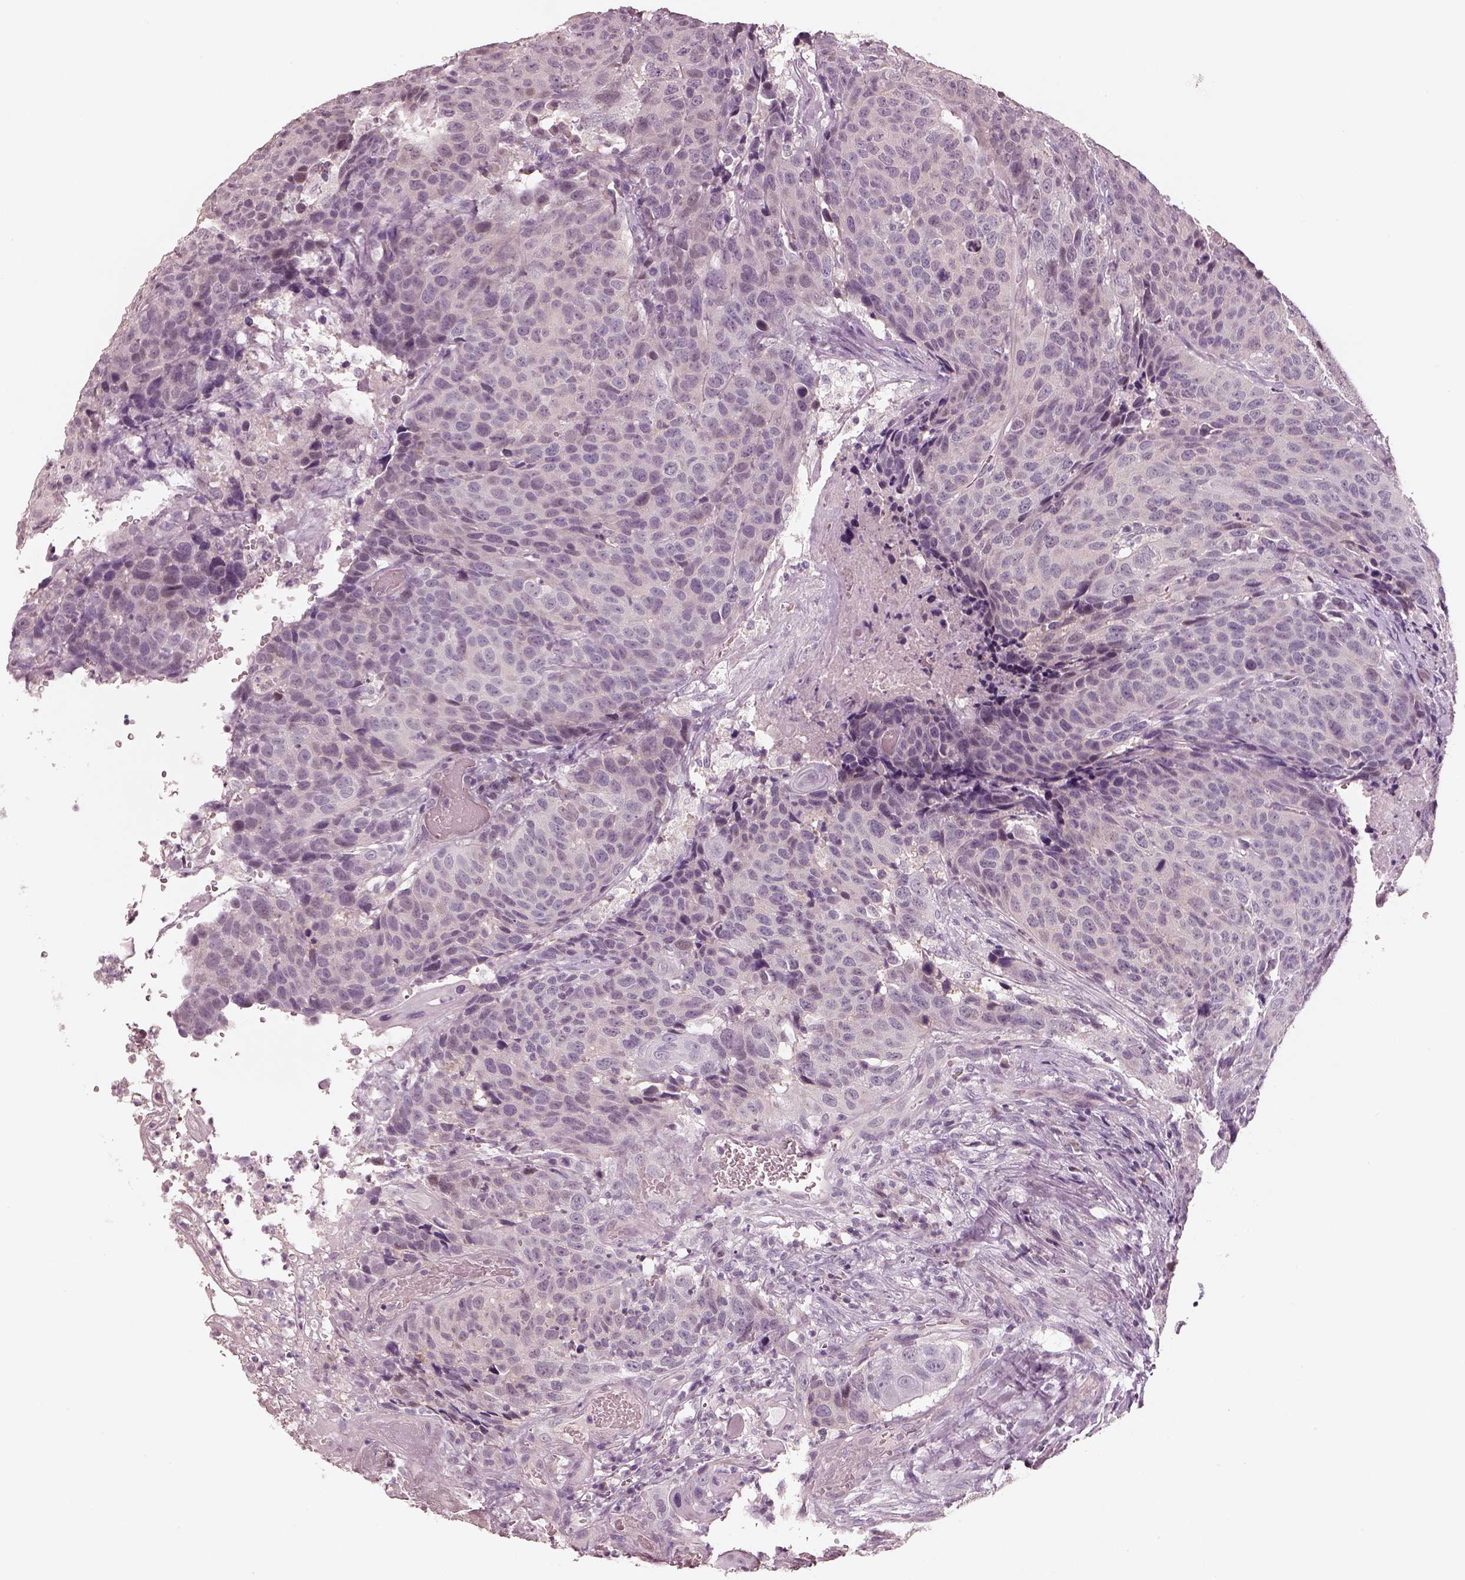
{"staining": {"intensity": "negative", "quantity": "none", "location": "none"}, "tissue": "head and neck cancer", "cell_type": "Tumor cells", "image_type": "cancer", "snomed": [{"axis": "morphology", "description": "Squamous cell carcinoma, NOS"}, {"axis": "topography", "description": "Head-Neck"}], "caption": "High power microscopy photomicrograph of an IHC micrograph of head and neck cancer, revealing no significant expression in tumor cells.", "gene": "EGR4", "patient": {"sex": "male", "age": 66}}